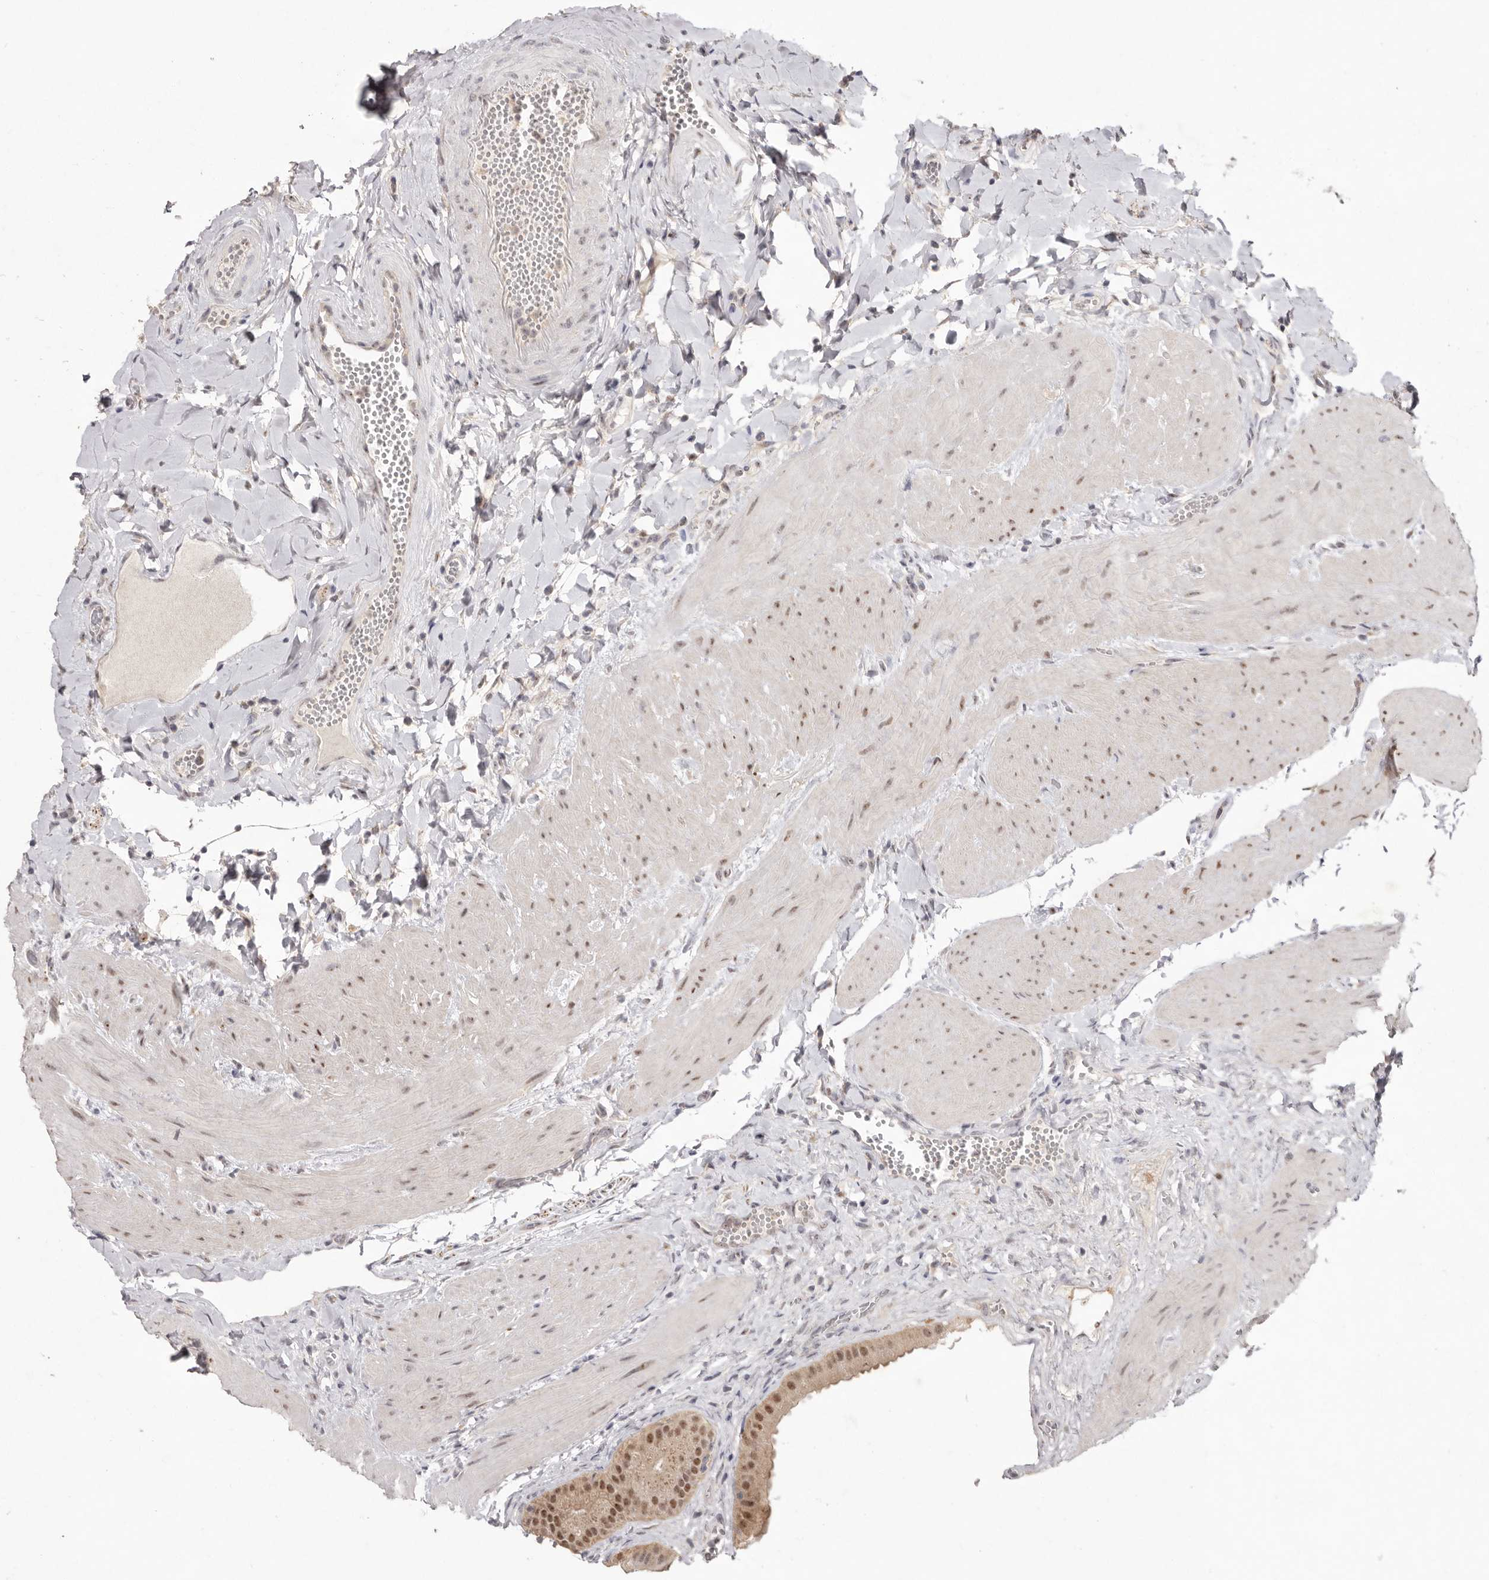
{"staining": {"intensity": "moderate", "quantity": ">75%", "location": "cytoplasmic/membranous,nuclear"}, "tissue": "gallbladder", "cell_type": "Glandular cells", "image_type": "normal", "snomed": [{"axis": "morphology", "description": "Normal tissue, NOS"}, {"axis": "topography", "description": "Gallbladder"}], "caption": "This is a micrograph of immunohistochemistry staining of normal gallbladder, which shows moderate positivity in the cytoplasmic/membranous,nuclear of glandular cells.", "gene": "TADA1", "patient": {"sex": "male", "age": 55}}